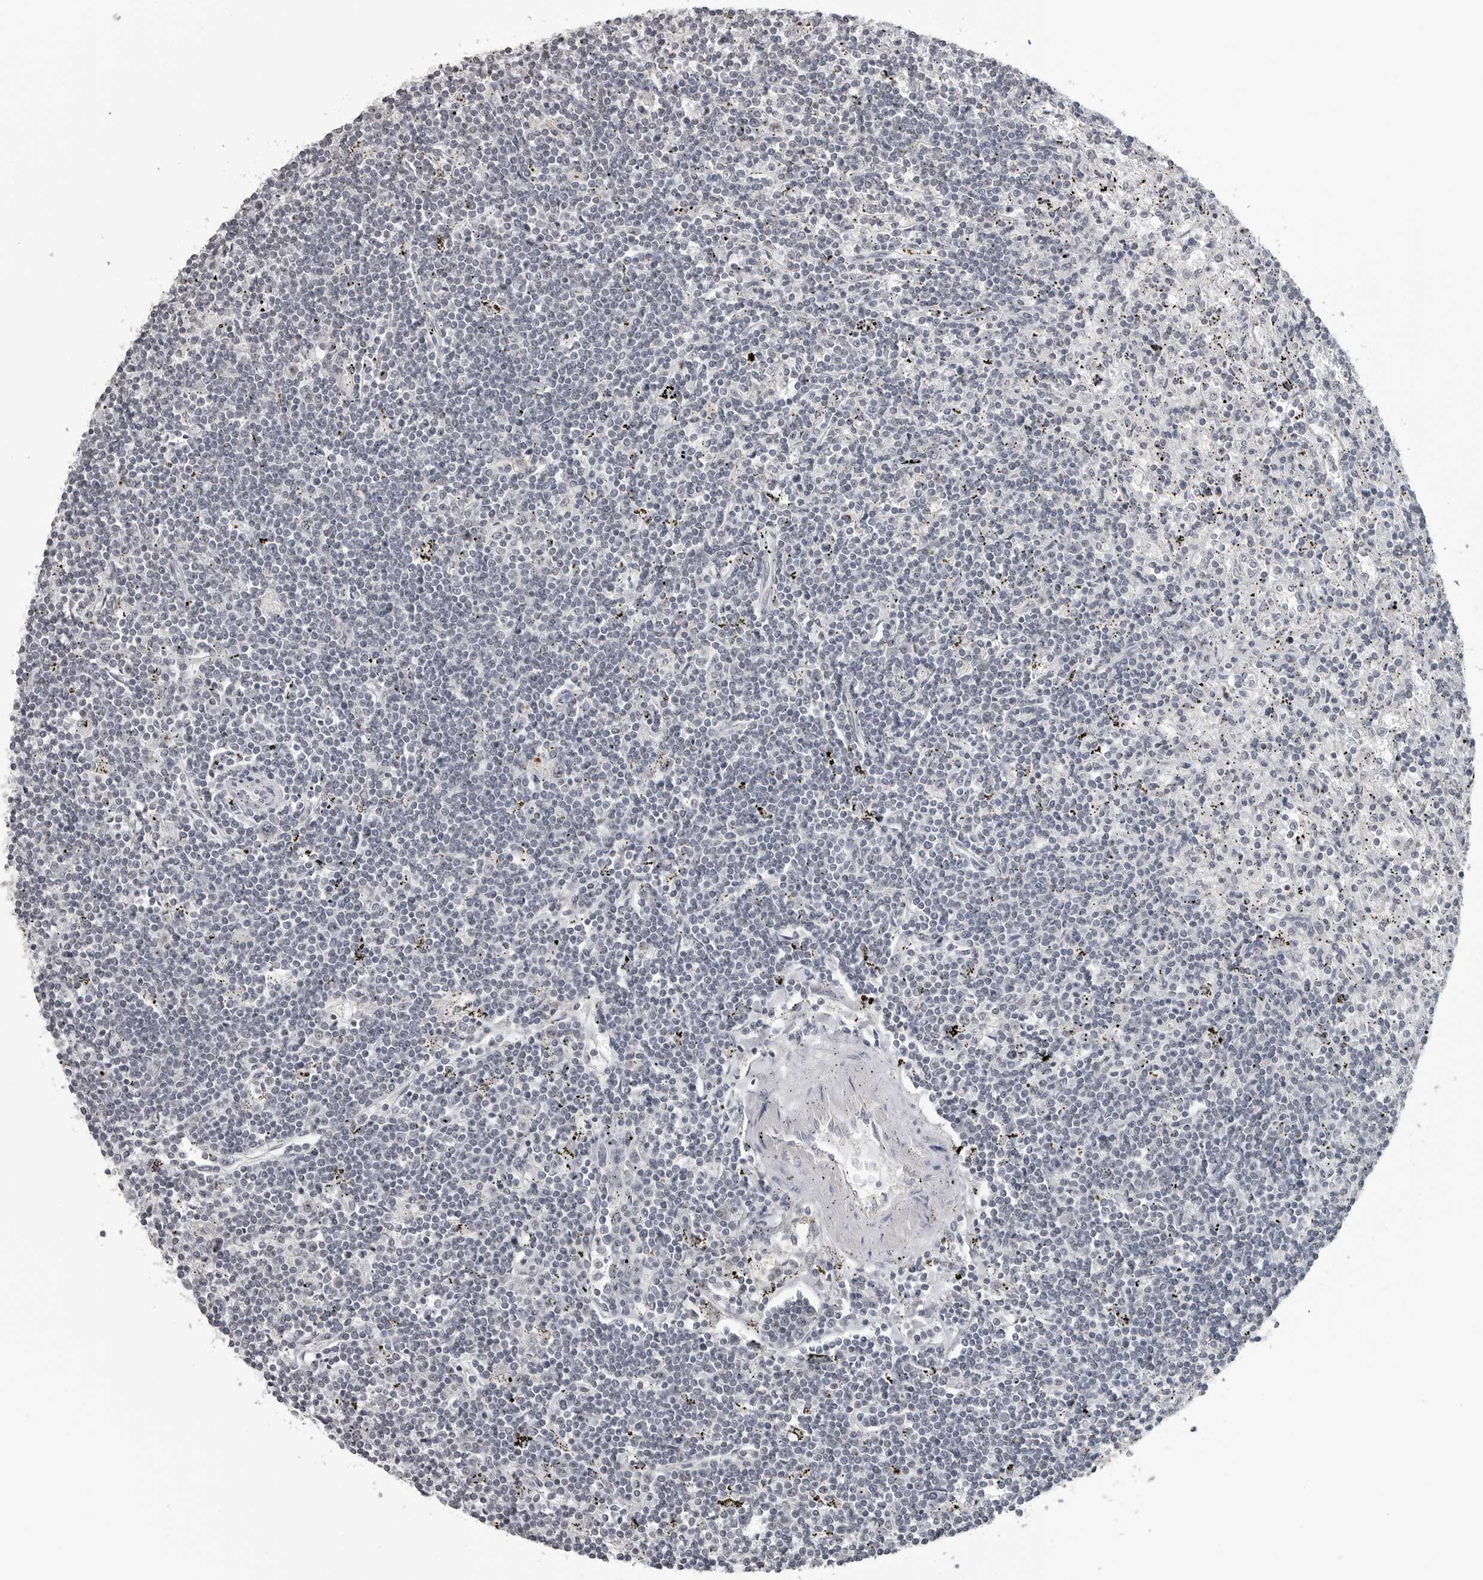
{"staining": {"intensity": "negative", "quantity": "none", "location": "none"}, "tissue": "lymphoma", "cell_type": "Tumor cells", "image_type": "cancer", "snomed": [{"axis": "morphology", "description": "Malignant lymphoma, non-Hodgkin's type, Low grade"}, {"axis": "topography", "description": "Spleen"}], "caption": "Lymphoma was stained to show a protein in brown. There is no significant expression in tumor cells.", "gene": "DDX54", "patient": {"sex": "male", "age": 76}}